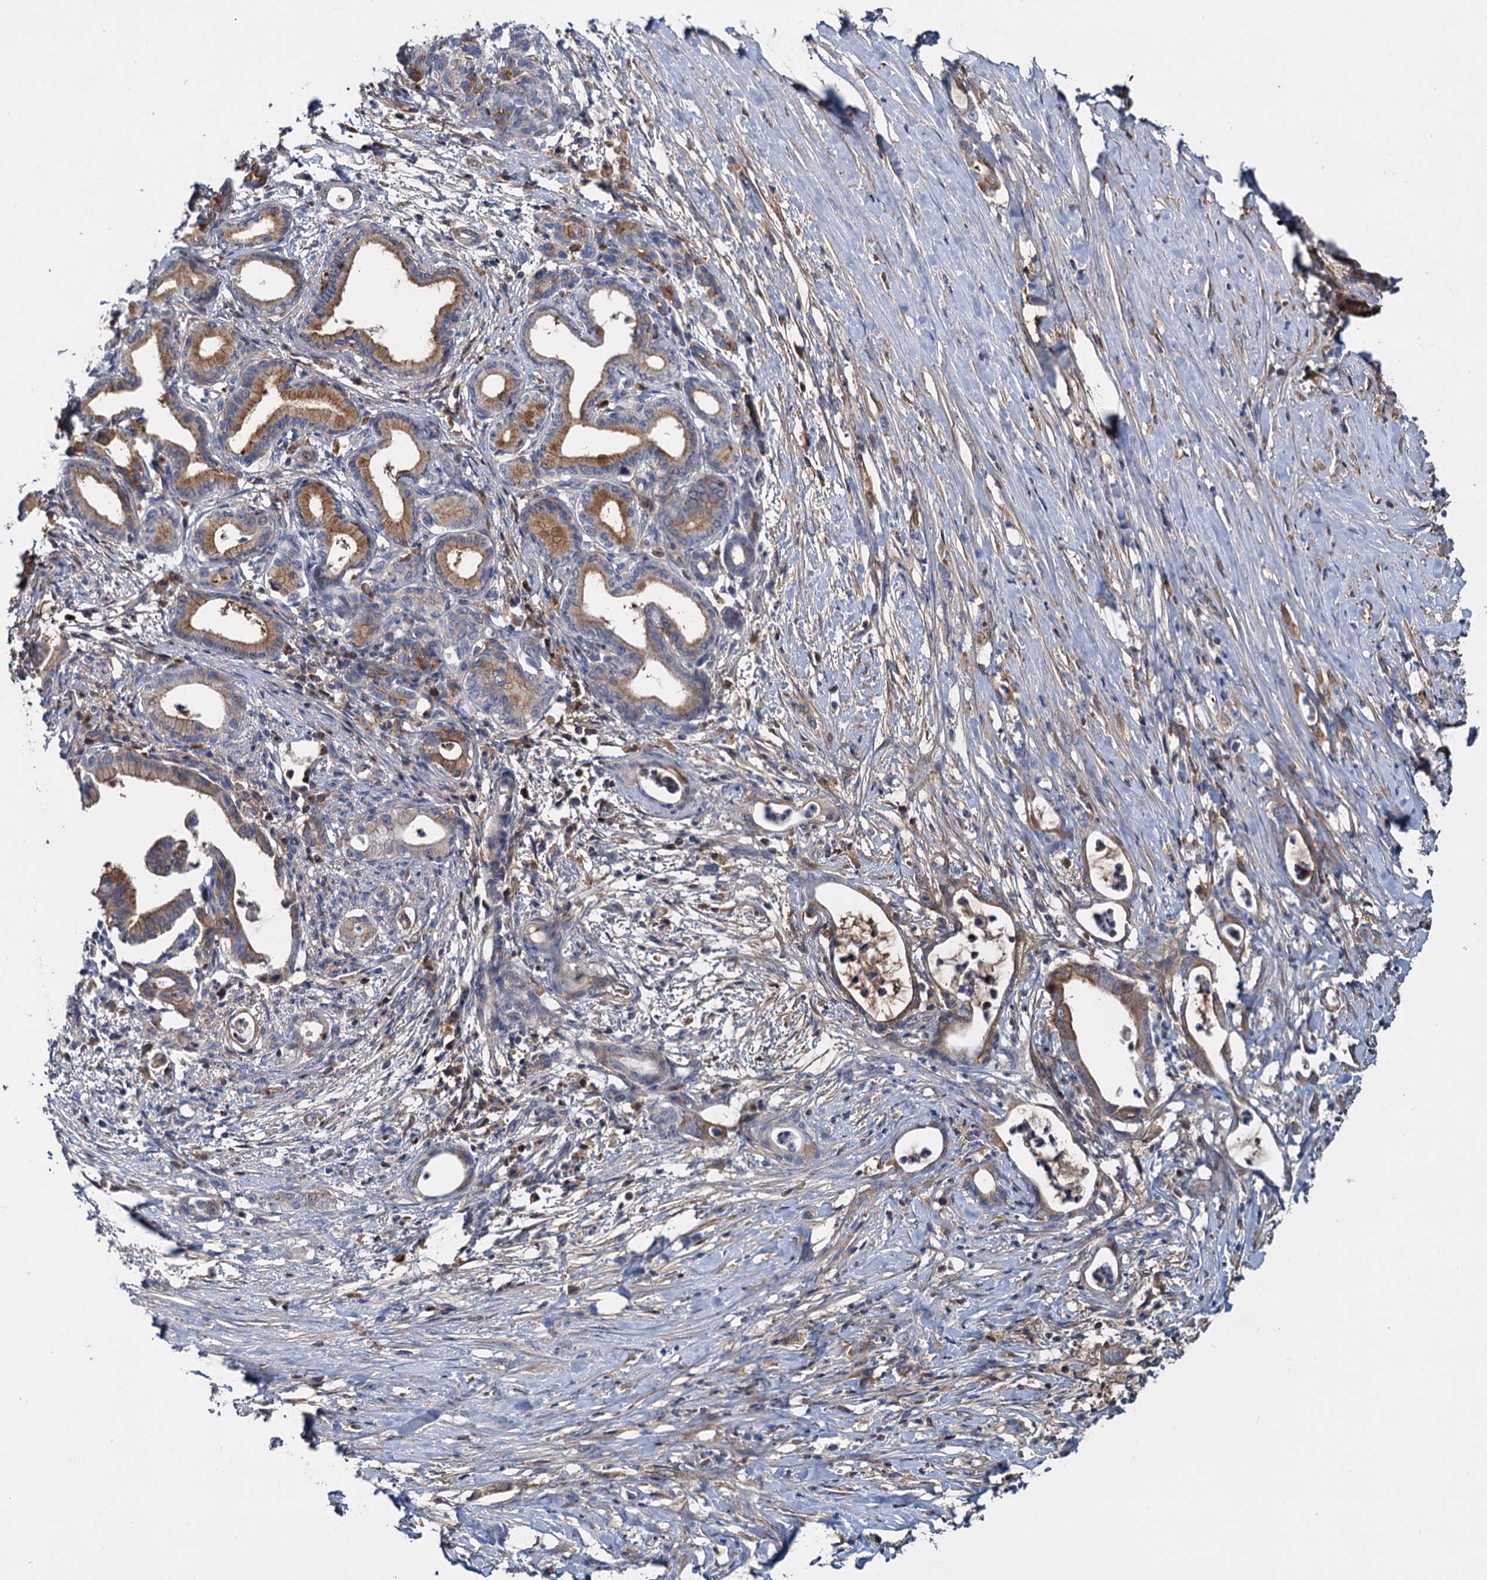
{"staining": {"intensity": "moderate", "quantity": "25%-75%", "location": "cytoplasmic/membranous"}, "tissue": "pancreatic cancer", "cell_type": "Tumor cells", "image_type": "cancer", "snomed": [{"axis": "morphology", "description": "Adenocarcinoma, NOS"}, {"axis": "topography", "description": "Pancreas"}], "caption": "Protein staining of pancreatic adenocarcinoma tissue reveals moderate cytoplasmic/membranous expression in approximately 25%-75% of tumor cells. The protein is stained brown, and the nuclei are stained in blue (DAB (3,3'-diaminobenzidine) IHC with brightfield microscopy, high magnification).", "gene": "CHRD", "patient": {"sex": "female", "age": 55}}